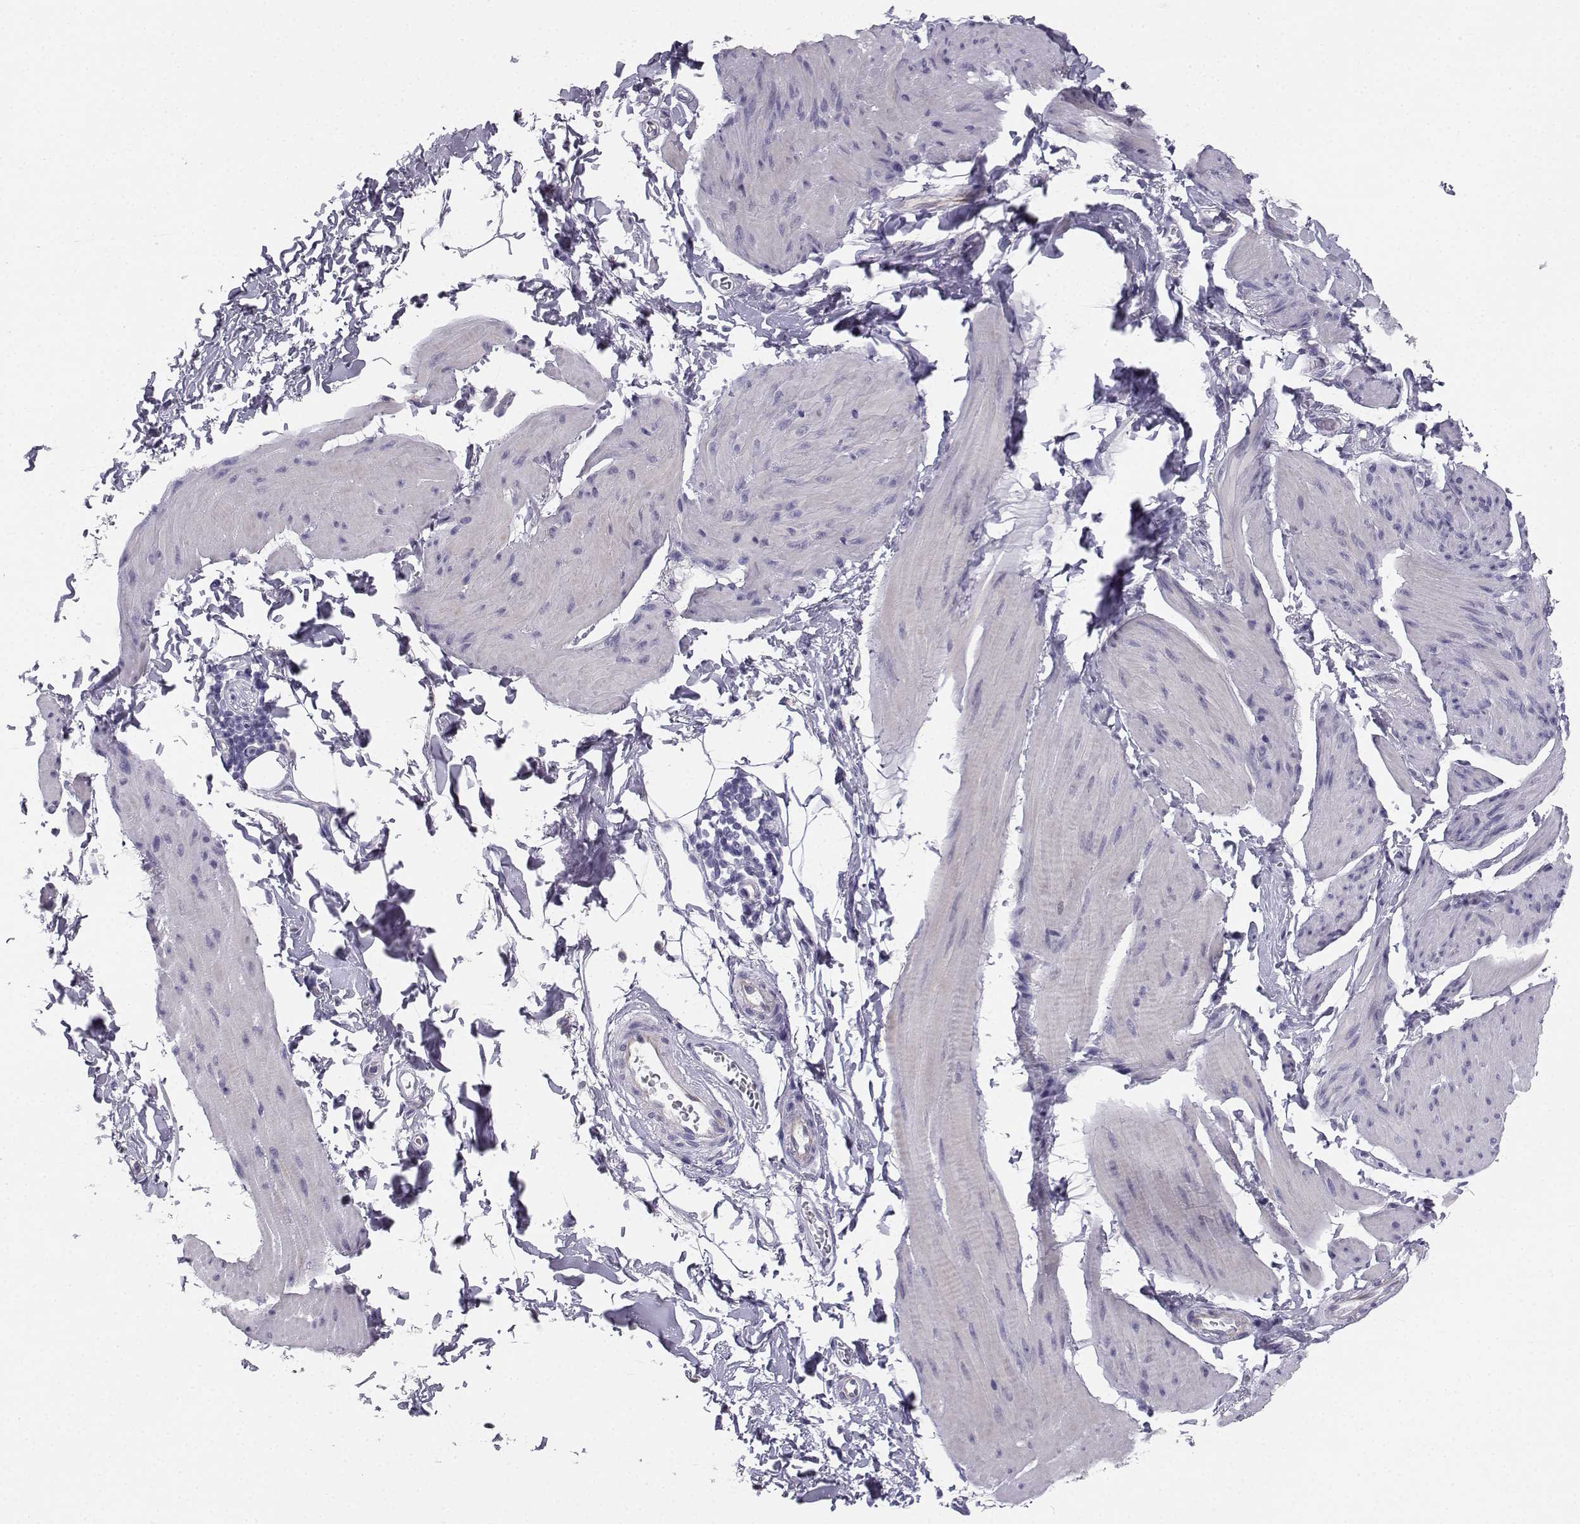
{"staining": {"intensity": "negative", "quantity": "none", "location": "none"}, "tissue": "smooth muscle", "cell_type": "Smooth muscle cells", "image_type": "normal", "snomed": [{"axis": "morphology", "description": "Normal tissue, NOS"}, {"axis": "topography", "description": "Adipose tissue"}, {"axis": "topography", "description": "Smooth muscle"}, {"axis": "topography", "description": "Peripheral nerve tissue"}], "caption": "Histopathology image shows no significant protein staining in smooth muscle cells of unremarkable smooth muscle. The staining was performed using DAB to visualize the protein expression in brown, while the nuclei were stained in blue with hematoxylin (Magnification: 20x).", "gene": "SYCE1", "patient": {"sex": "male", "age": 83}}